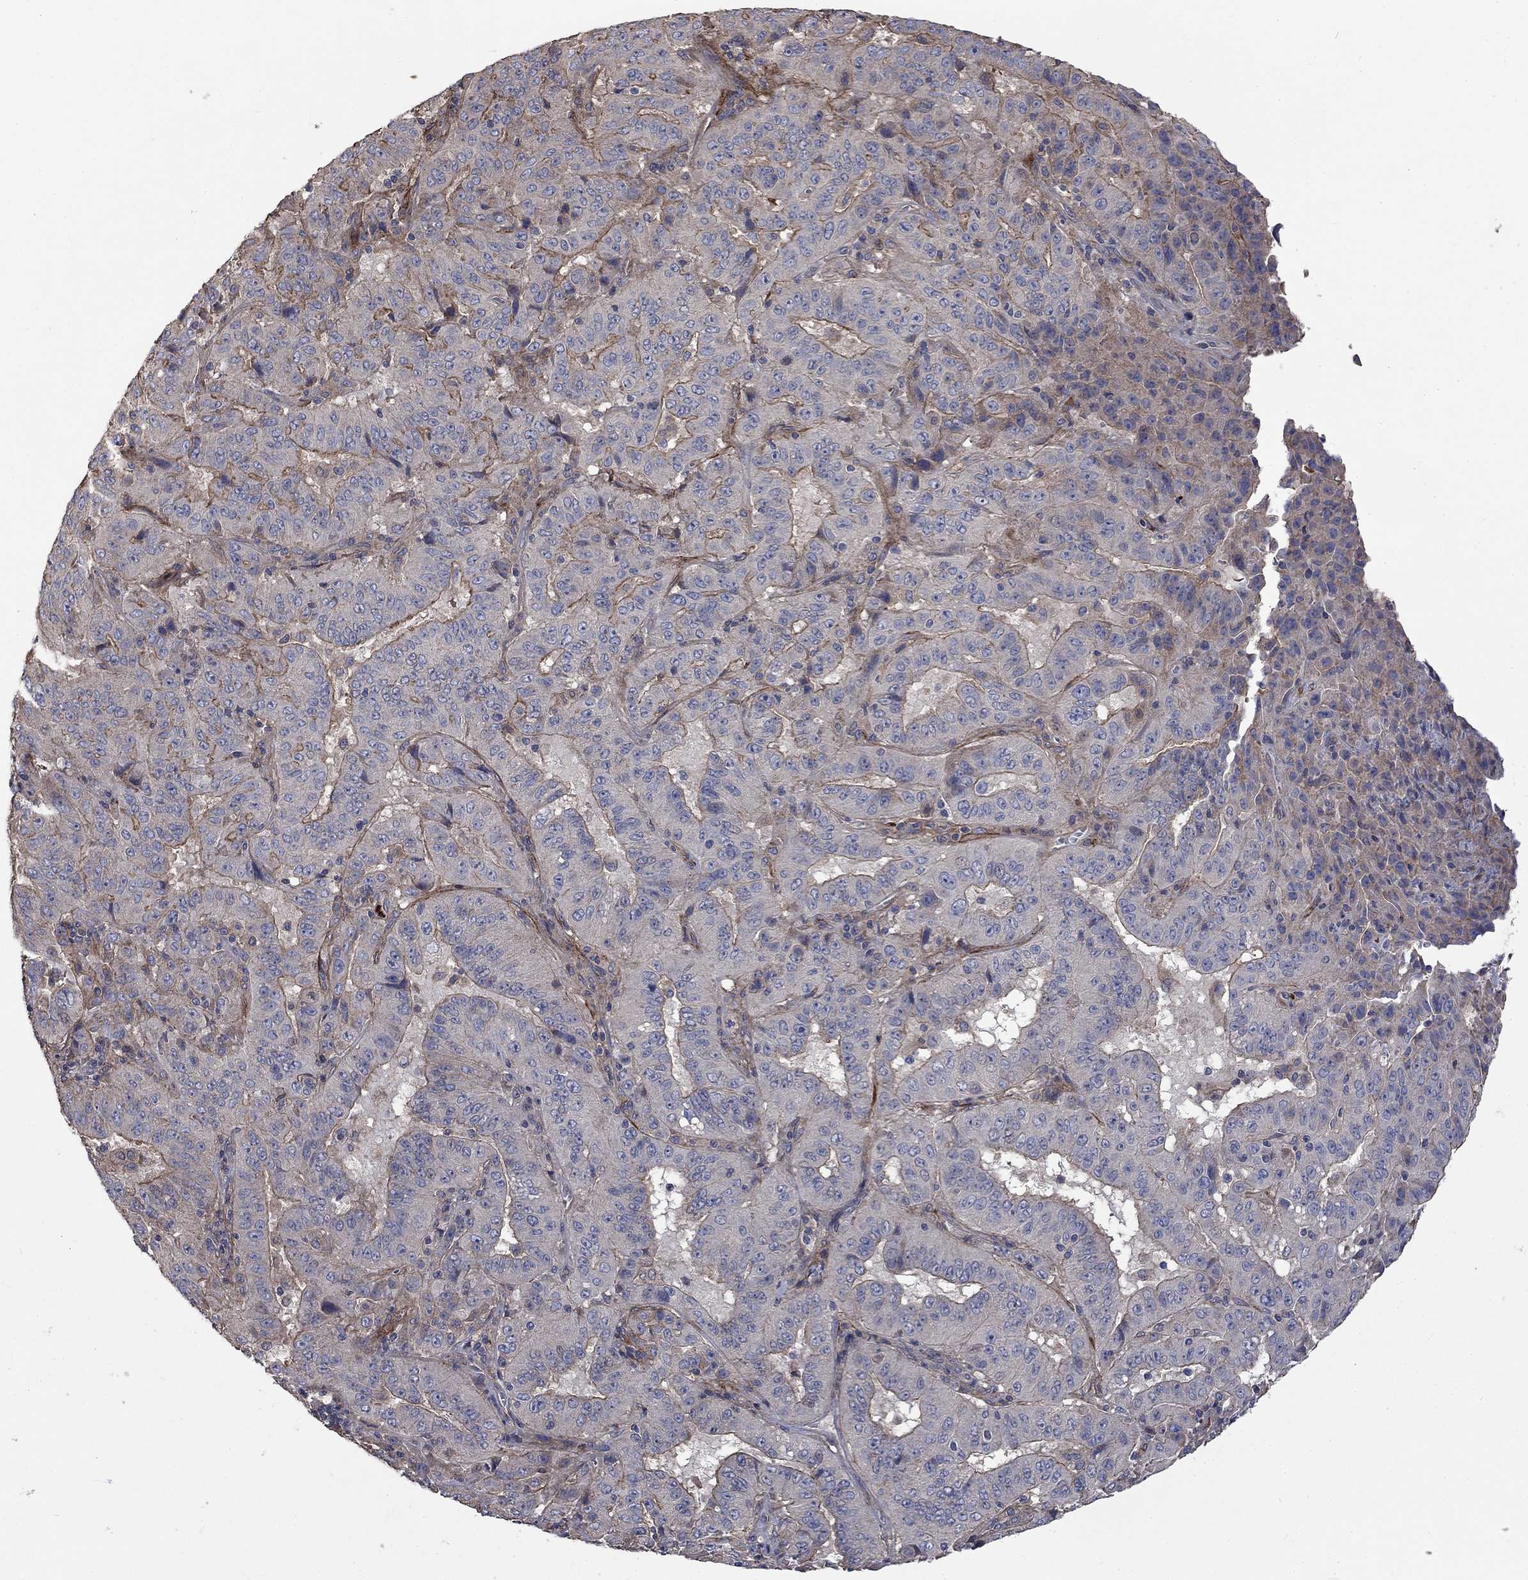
{"staining": {"intensity": "negative", "quantity": "none", "location": "none"}, "tissue": "pancreatic cancer", "cell_type": "Tumor cells", "image_type": "cancer", "snomed": [{"axis": "morphology", "description": "Adenocarcinoma, NOS"}, {"axis": "topography", "description": "Pancreas"}], "caption": "A histopathology image of pancreatic adenocarcinoma stained for a protein demonstrates no brown staining in tumor cells.", "gene": "VCAN", "patient": {"sex": "male", "age": 63}}